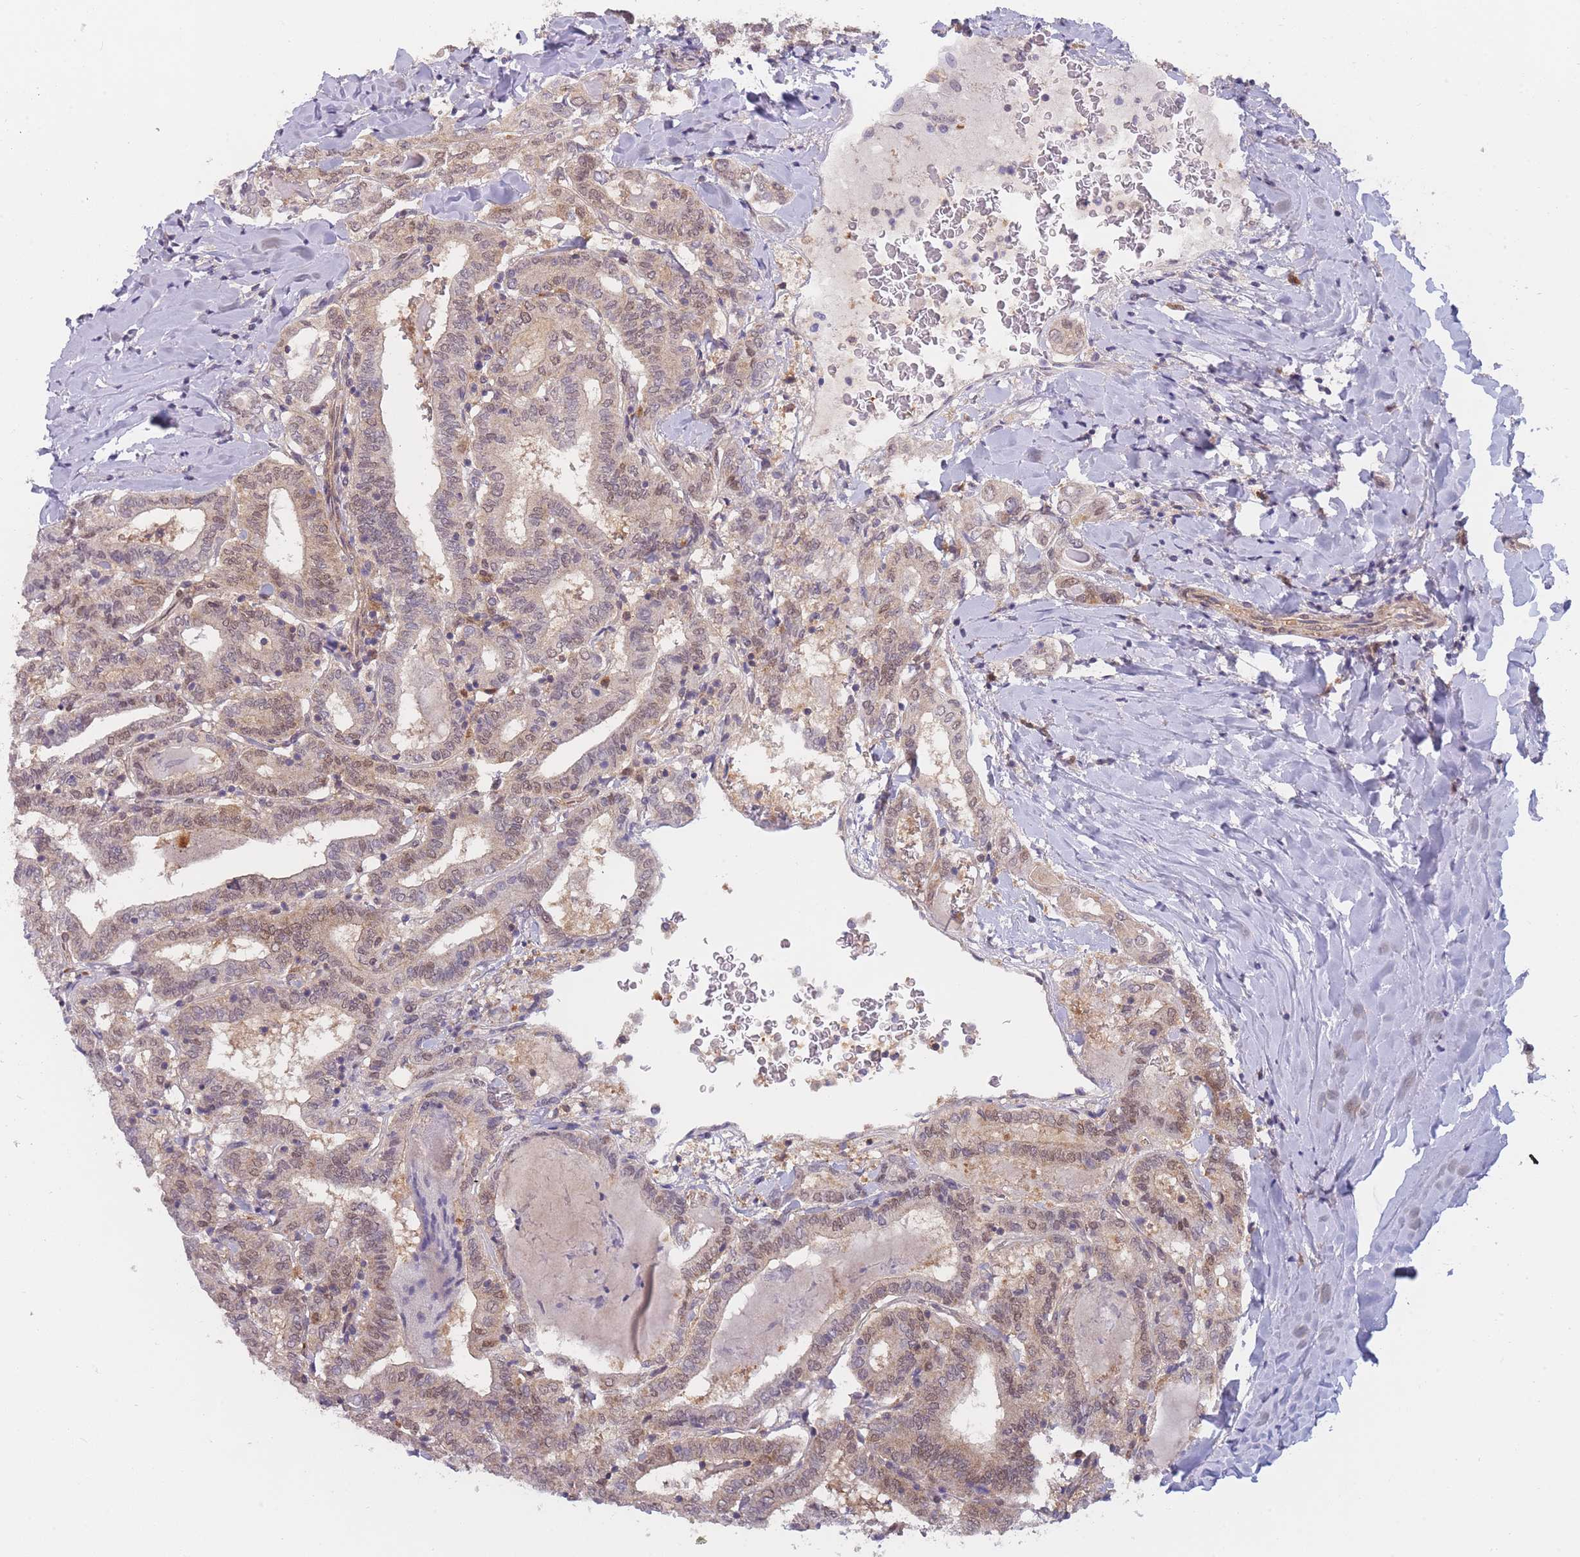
{"staining": {"intensity": "weak", "quantity": ">75%", "location": "cytoplasmic/membranous,nuclear"}, "tissue": "thyroid cancer", "cell_type": "Tumor cells", "image_type": "cancer", "snomed": [{"axis": "morphology", "description": "Papillary adenocarcinoma, NOS"}, {"axis": "topography", "description": "Thyroid gland"}], "caption": "A low amount of weak cytoplasmic/membranous and nuclear staining is seen in approximately >75% of tumor cells in thyroid papillary adenocarcinoma tissue.", "gene": "MRI1", "patient": {"sex": "female", "age": 72}}